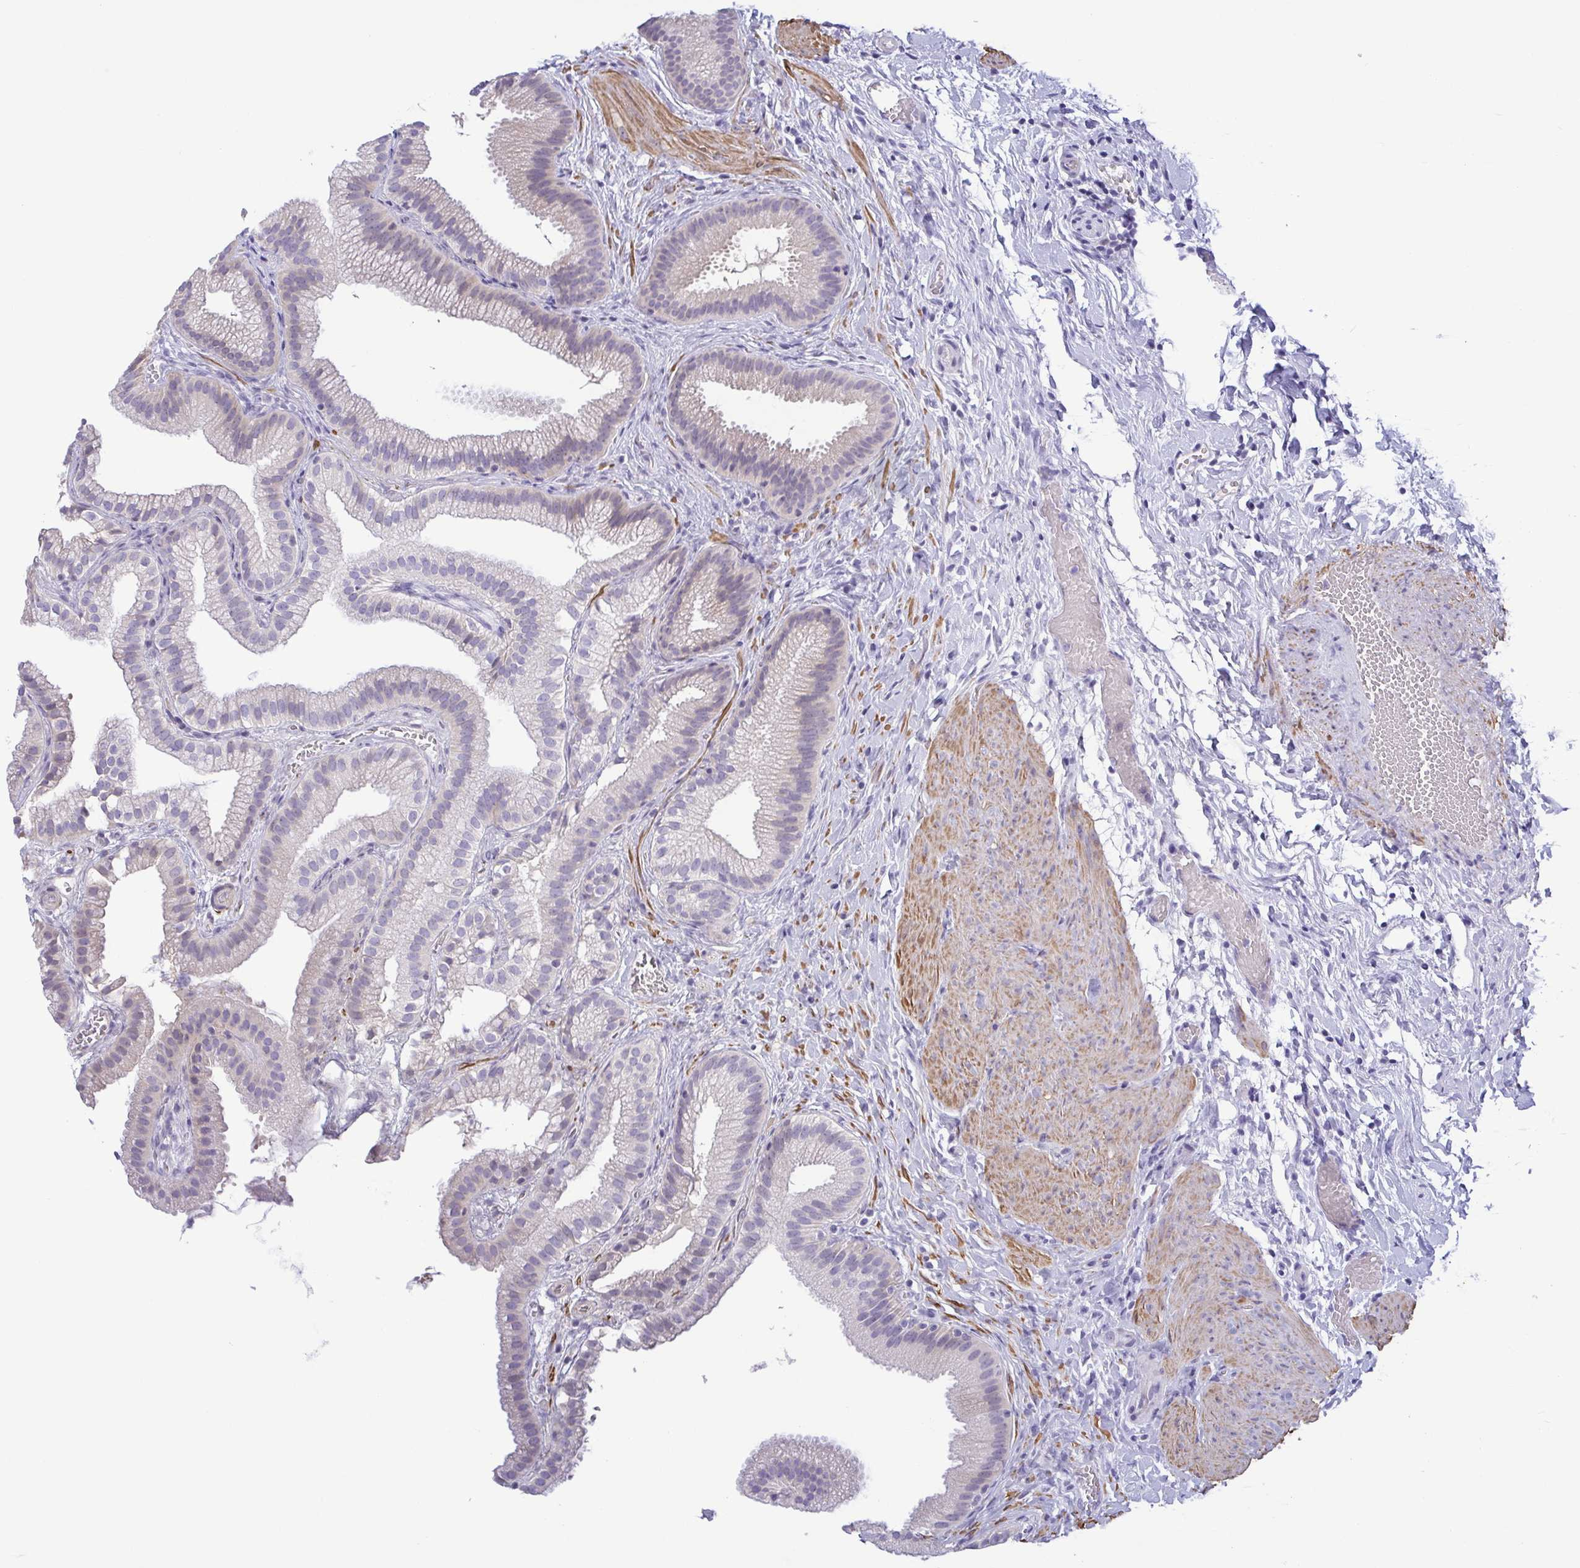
{"staining": {"intensity": "negative", "quantity": "none", "location": "none"}, "tissue": "gallbladder", "cell_type": "Glandular cells", "image_type": "normal", "snomed": [{"axis": "morphology", "description": "Normal tissue, NOS"}, {"axis": "topography", "description": "Gallbladder"}], "caption": "This is an IHC photomicrograph of normal human gallbladder. There is no expression in glandular cells.", "gene": "MYL7", "patient": {"sex": "female", "age": 63}}